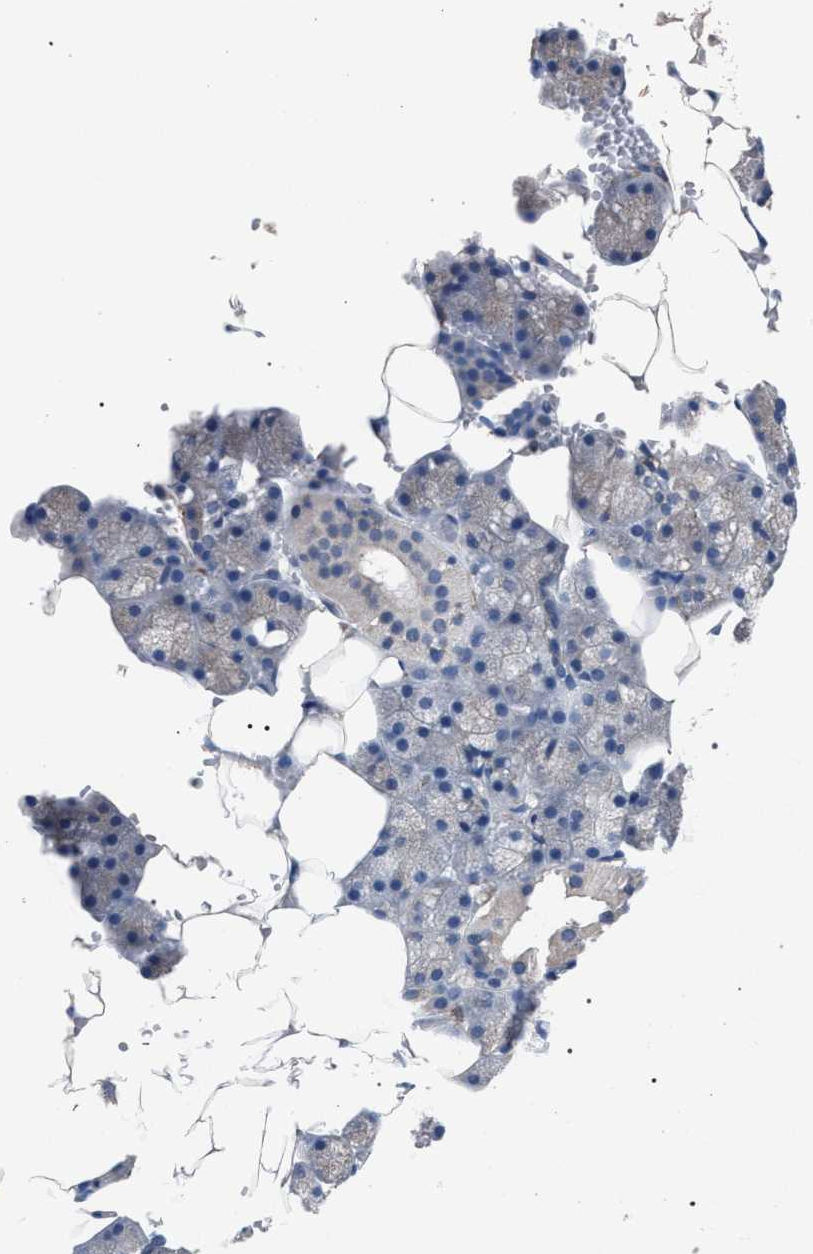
{"staining": {"intensity": "weak", "quantity": "25%-75%", "location": "cytoplasmic/membranous"}, "tissue": "salivary gland", "cell_type": "Glandular cells", "image_type": "normal", "snomed": [{"axis": "morphology", "description": "Normal tissue, NOS"}, {"axis": "topography", "description": "Salivary gland"}], "caption": "A photomicrograph of salivary gland stained for a protein shows weak cytoplasmic/membranous brown staining in glandular cells. Nuclei are stained in blue.", "gene": "ATP6V0A1", "patient": {"sex": "male", "age": 62}}